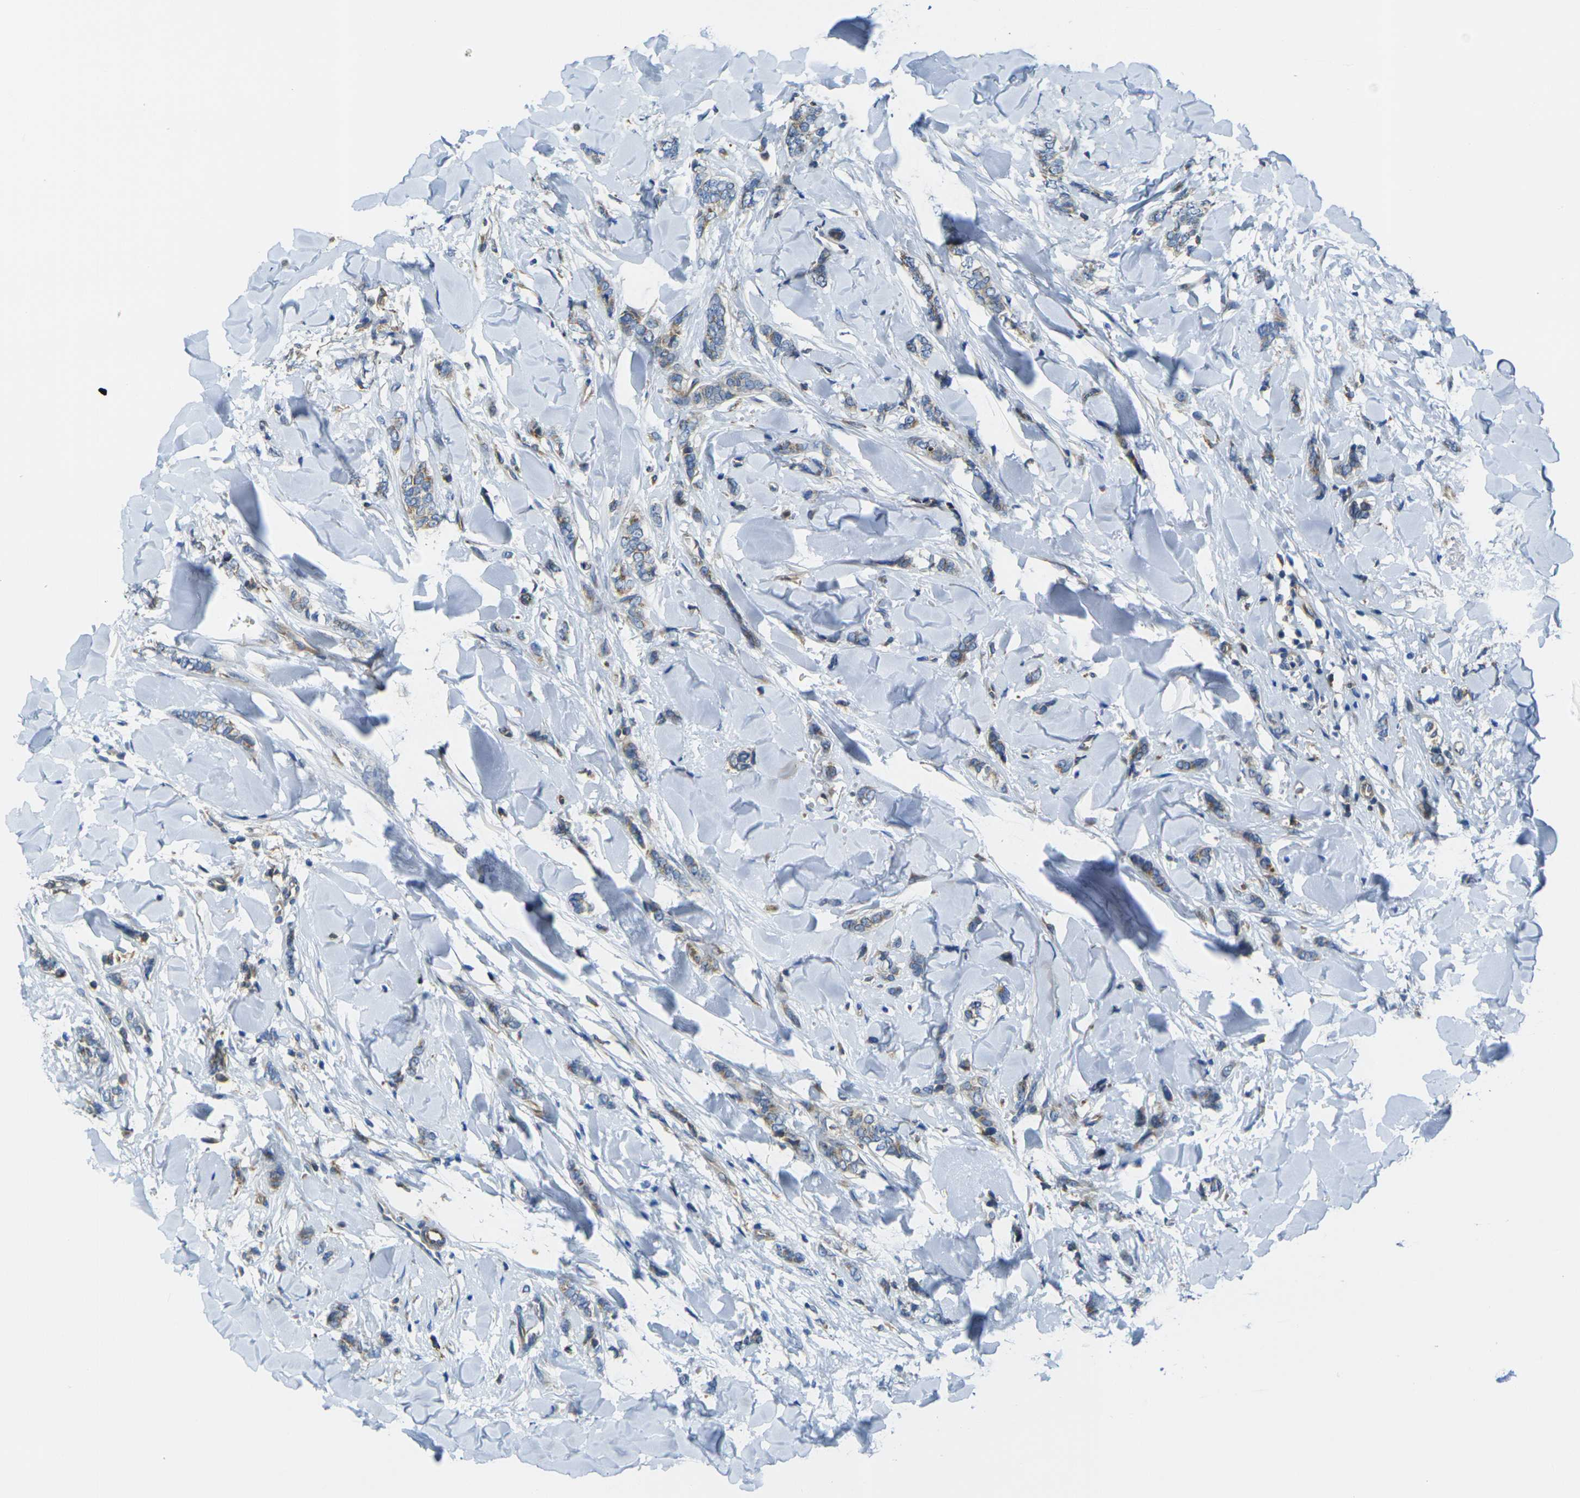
{"staining": {"intensity": "weak", "quantity": ">75%", "location": "cytoplasmic/membranous"}, "tissue": "breast cancer", "cell_type": "Tumor cells", "image_type": "cancer", "snomed": [{"axis": "morphology", "description": "Lobular carcinoma"}, {"axis": "topography", "description": "Skin"}, {"axis": "topography", "description": "Breast"}], "caption": "Immunohistochemistry photomicrograph of breast cancer stained for a protein (brown), which demonstrates low levels of weak cytoplasmic/membranous positivity in approximately >75% of tumor cells.", "gene": "FZD1", "patient": {"sex": "female", "age": 46}}